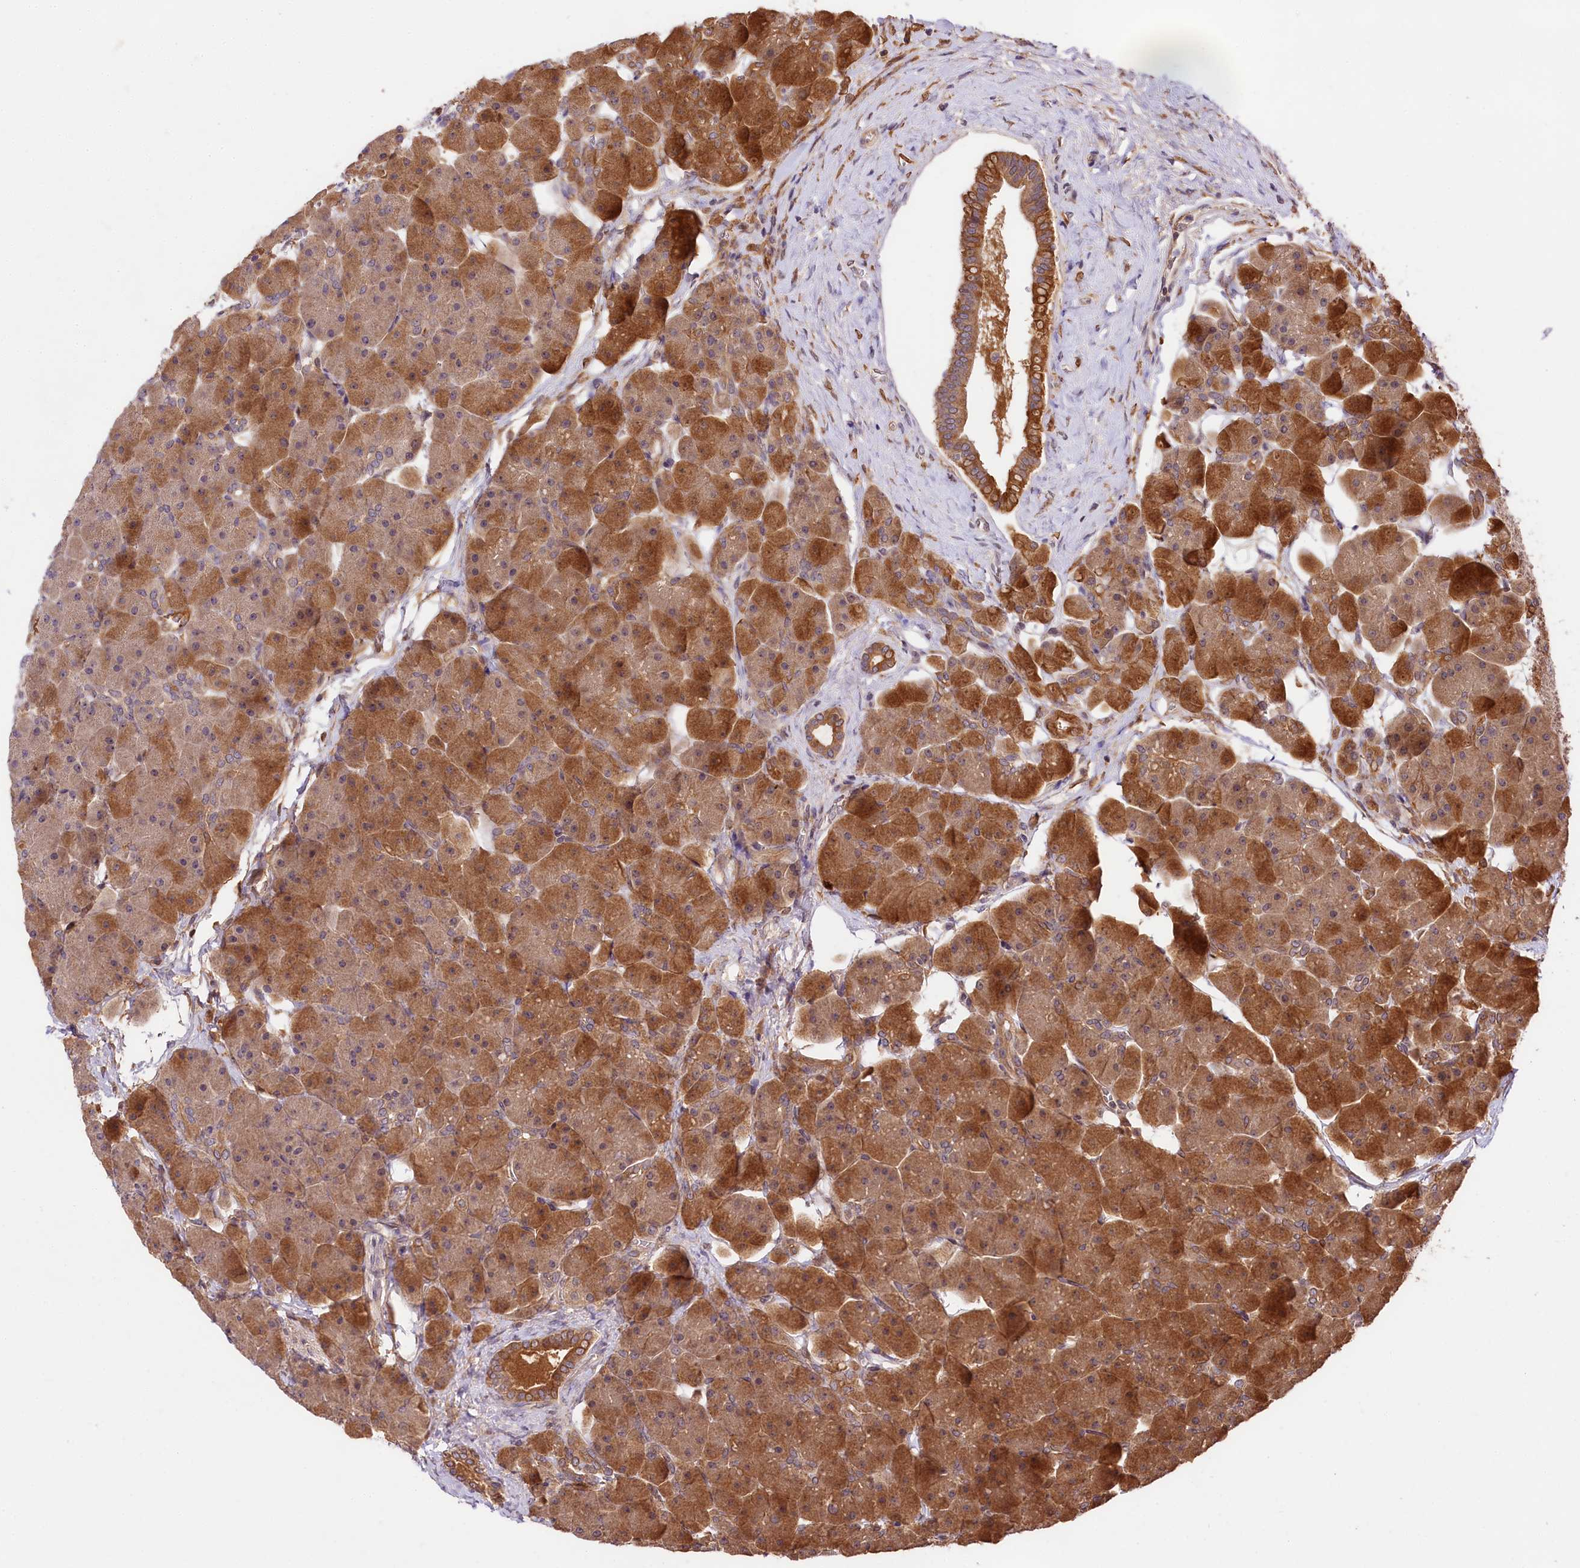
{"staining": {"intensity": "moderate", "quantity": ">75%", "location": "cytoplasmic/membranous"}, "tissue": "pancreas", "cell_type": "Exocrine glandular cells", "image_type": "normal", "snomed": [{"axis": "morphology", "description": "Normal tissue, NOS"}, {"axis": "topography", "description": "Pancreas"}], "caption": "The photomicrograph demonstrates a brown stain indicating the presence of a protein in the cytoplasmic/membranous of exocrine glandular cells in pancreas. (Brightfield microscopy of DAB IHC at high magnification).", "gene": "MCF2L2", "patient": {"sex": "male", "age": 66}}